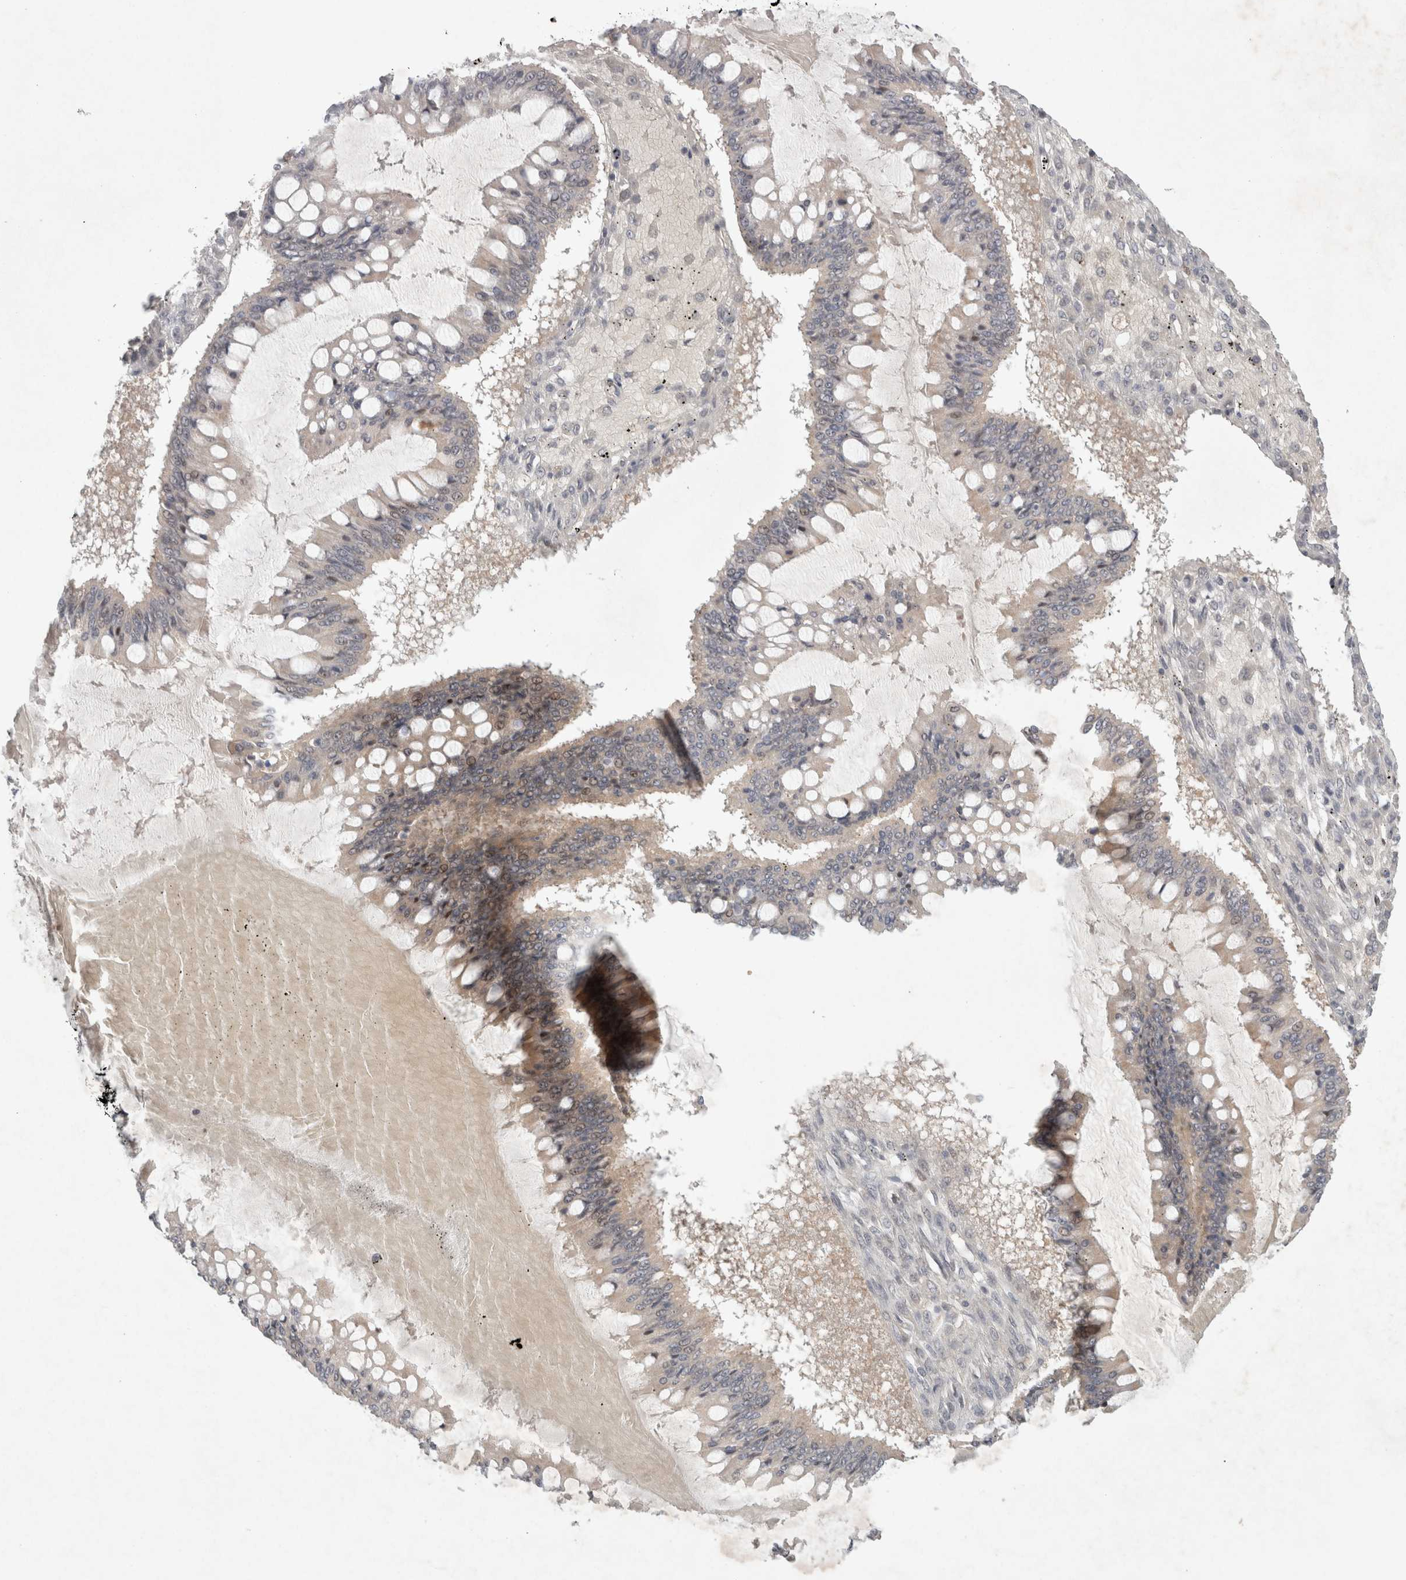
{"staining": {"intensity": "weak", "quantity": "<25%", "location": "cytoplasmic/membranous"}, "tissue": "ovarian cancer", "cell_type": "Tumor cells", "image_type": "cancer", "snomed": [{"axis": "morphology", "description": "Cystadenocarcinoma, mucinous, NOS"}, {"axis": "topography", "description": "Ovary"}], "caption": "Immunohistochemistry (IHC) image of neoplastic tissue: human mucinous cystadenocarcinoma (ovarian) stained with DAB (3,3'-diaminobenzidine) reveals no significant protein staining in tumor cells.", "gene": "RASAL2", "patient": {"sex": "female", "age": 73}}